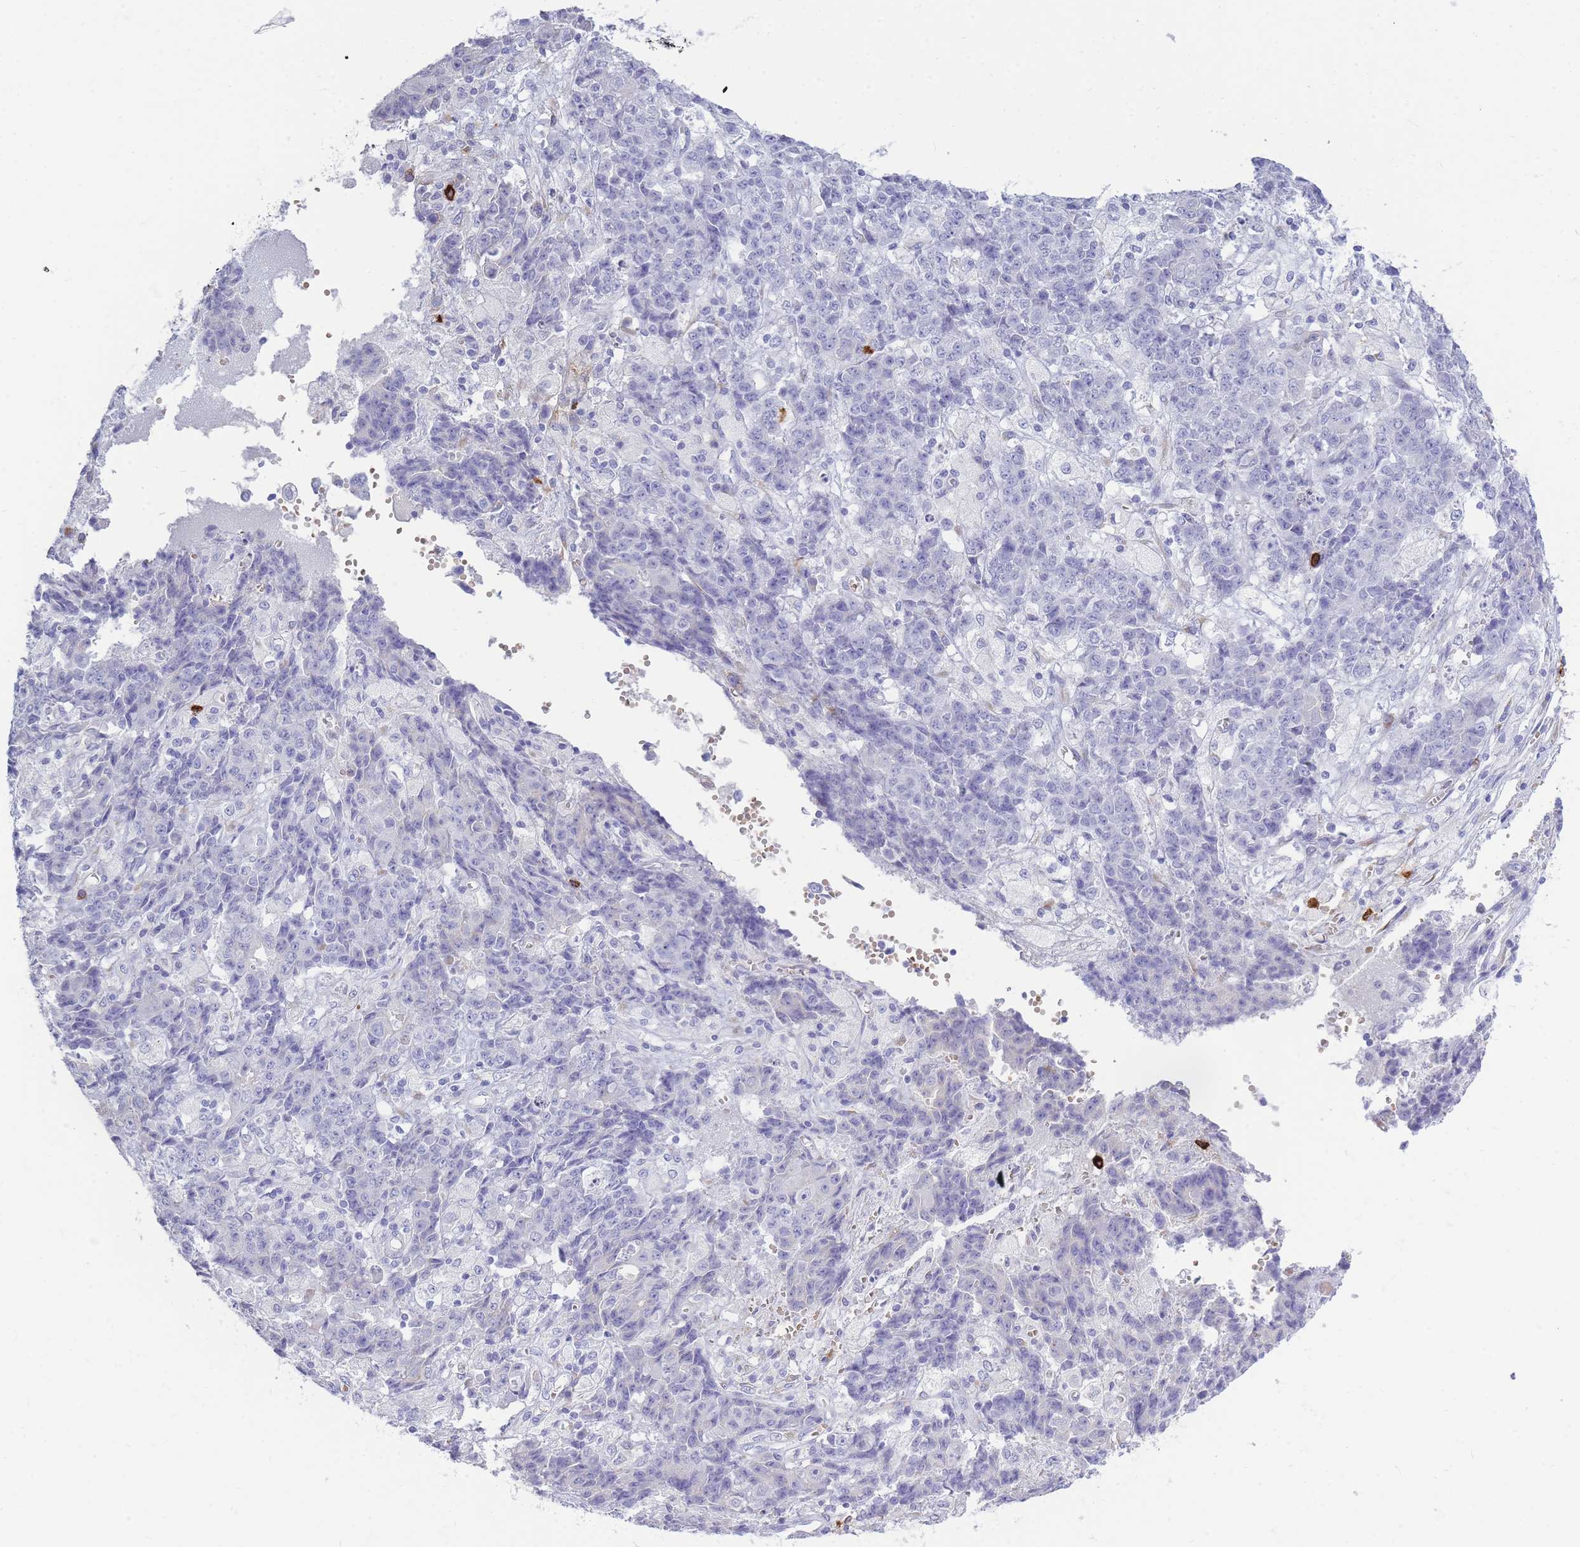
{"staining": {"intensity": "negative", "quantity": "none", "location": "none"}, "tissue": "ovarian cancer", "cell_type": "Tumor cells", "image_type": "cancer", "snomed": [{"axis": "morphology", "description": "Carcinoma, endometroid"}, {"axis": "topography", "description": "Ovary"}], "caption": "Histopathology image shows no significant protein staining in tumor cells of ovarian cancer (endometroid carcinoma).", "gene": "TPSD1", "patient": {"sex": "female", "age": 42}}